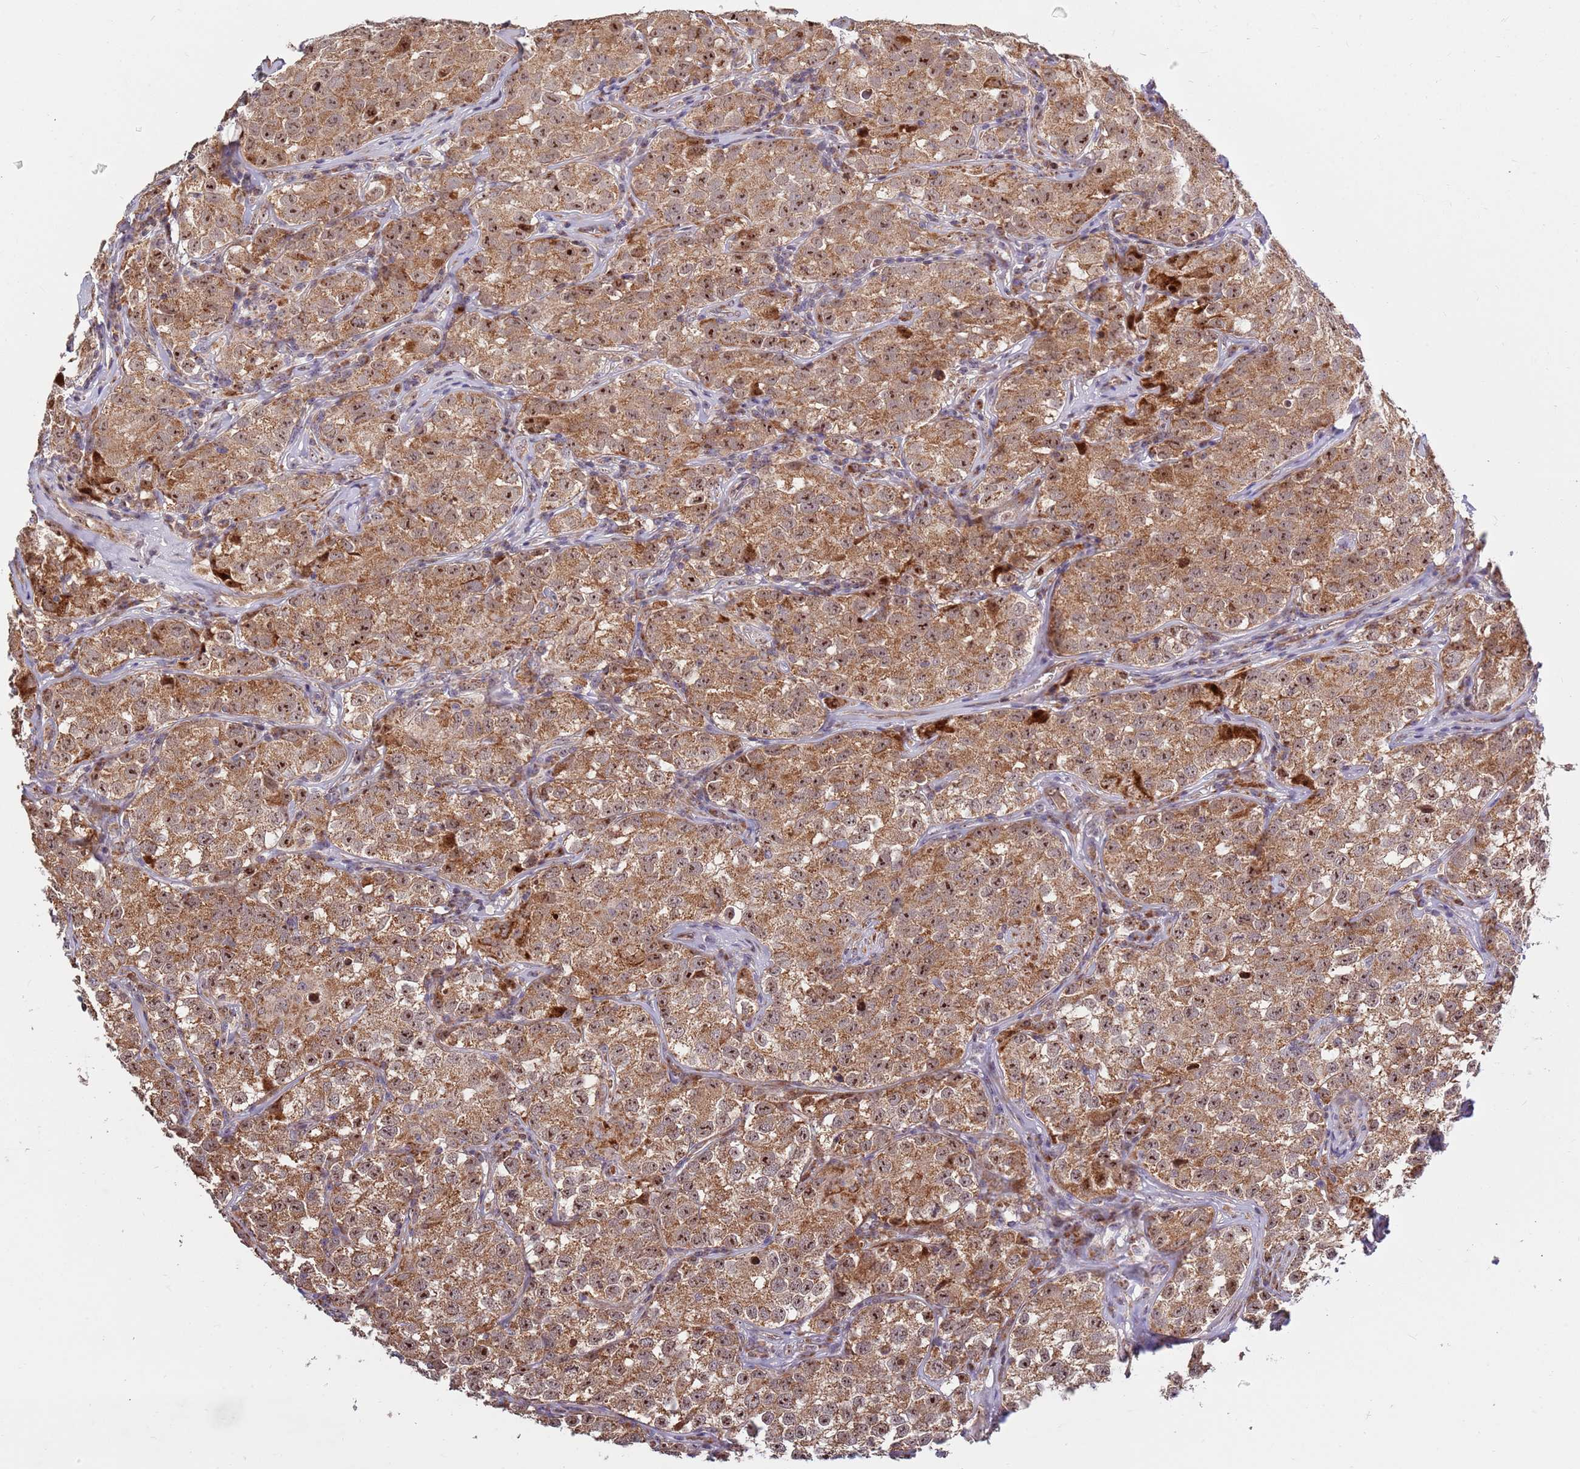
{"staining": {"intensity": "strong", "quantity": ">75%", "location": "cytoplasmic/membranous,nuclear"}, "tissue": "testis cancer", "cell_type": "Tumor cells", "image_type": "cancer", "snomed": [{"axis": "morphology", "description": "Seminoma, NOS"}, {"axis": "morphology", "description": "Carcinoma, Embryonal, NOS"}, {"axis": "topography", "description": "Testis"}], "caption": "Human seminoma (testis) stained with a brown dye exhibits strong cytoplasmic/membranous and nuclear positive expression in approximately >75% of tumor cells.", "gene": "KIF25", "patient": {"sex": "male", "age": 43}}